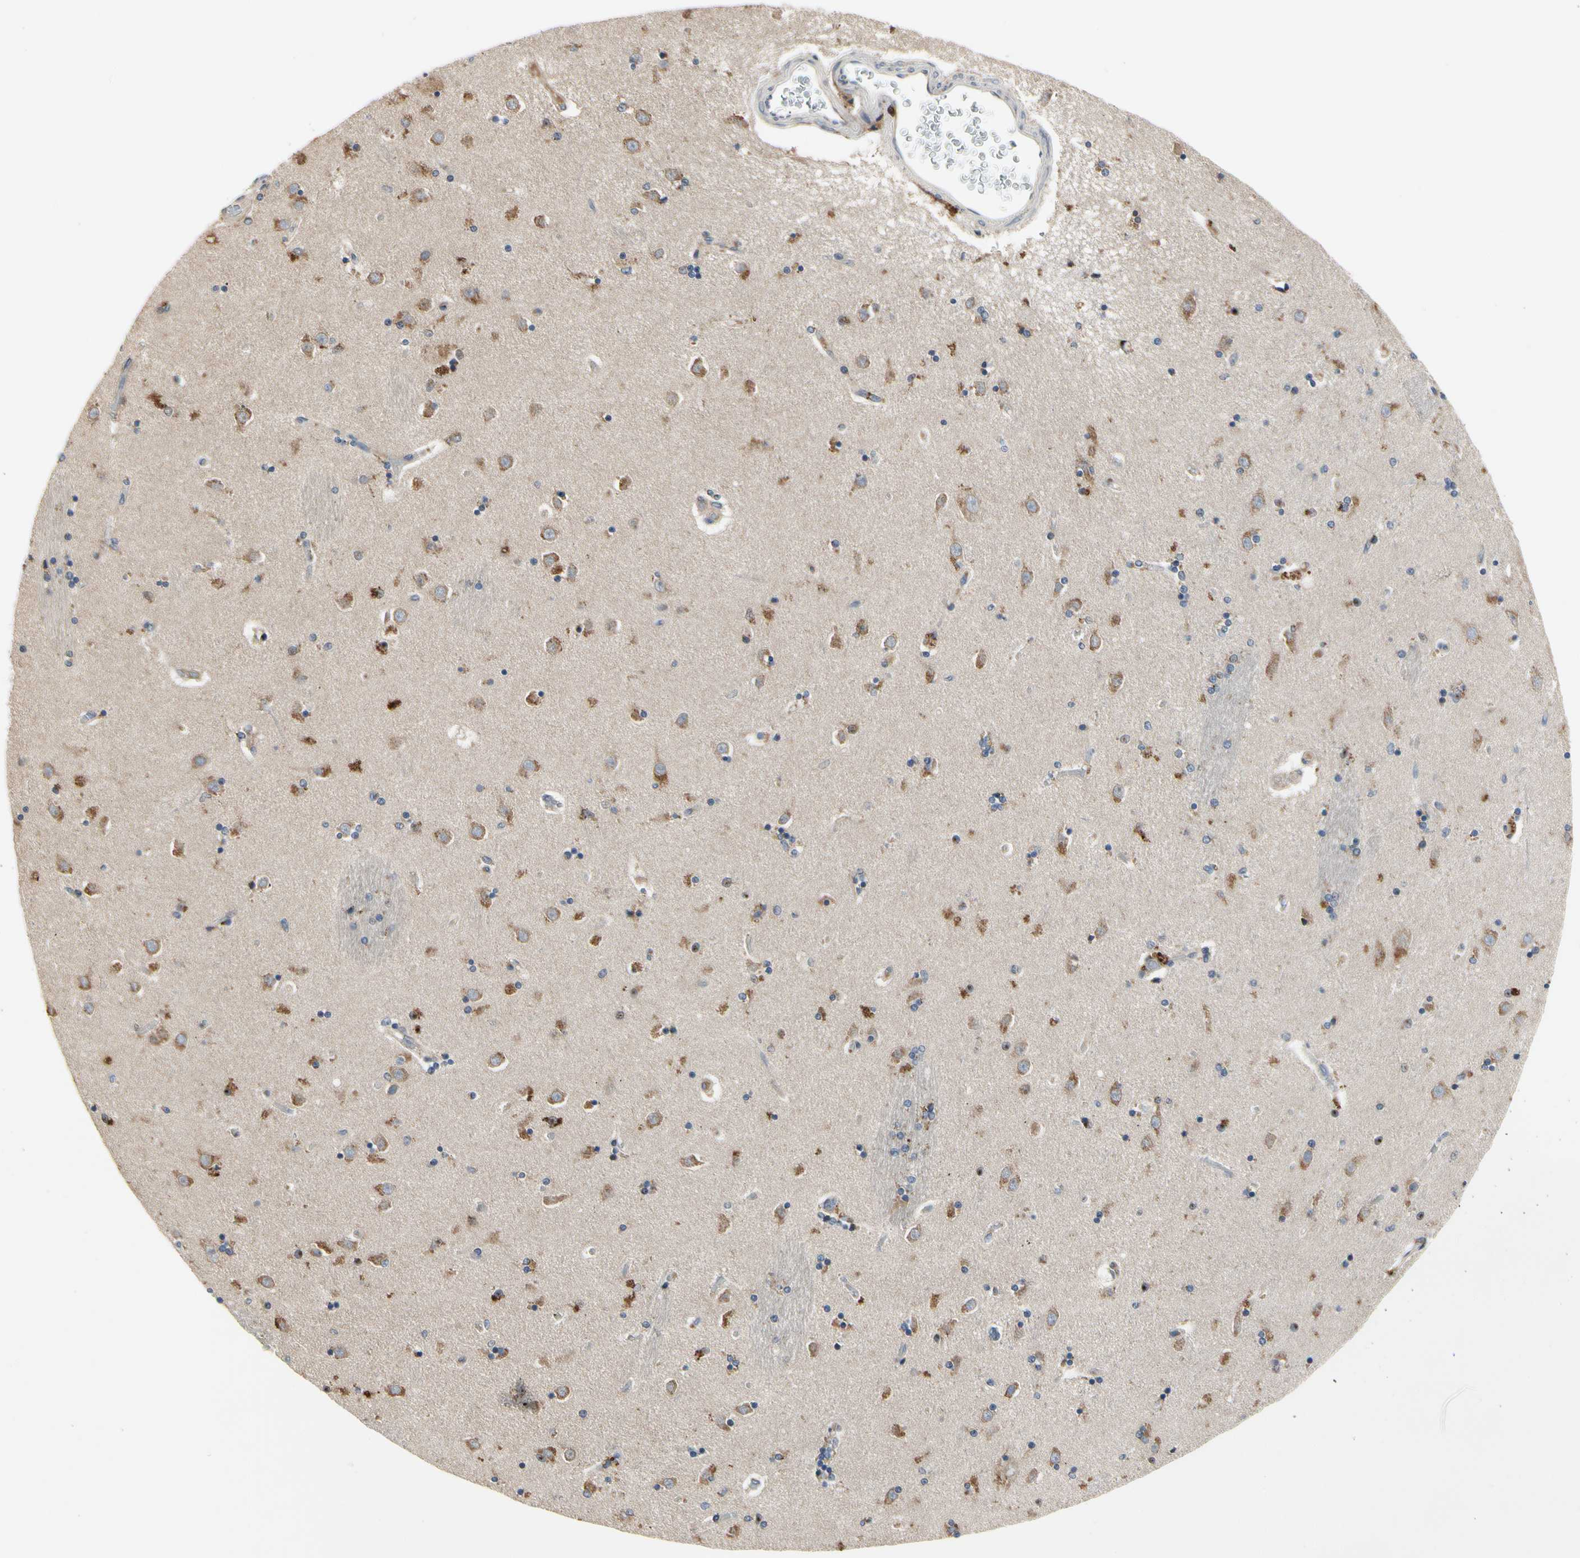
{"staining": {"intensity": "weak", "quantity": ">75%", "location": "cytoplasmic/membranous"}, "tissue": "caudate", "cell_type": "Glial cells", "image_type": "normal", "snomed": [{"axis": "morphology", "description": "Normal tissue, NOS"}, {"axis": "topography", "description": "Lateral ventricle wall"}], "caption": "Immunohistochemical staining of unremarkable human caudate shows weak cytoplasmic/membranous protein staining in about >75% of glial cells. (Brightfield microscopy of DAB IHC at high magnification).", "gene": "MMEL1", "patient": {"sex": "female", "age": 54}}